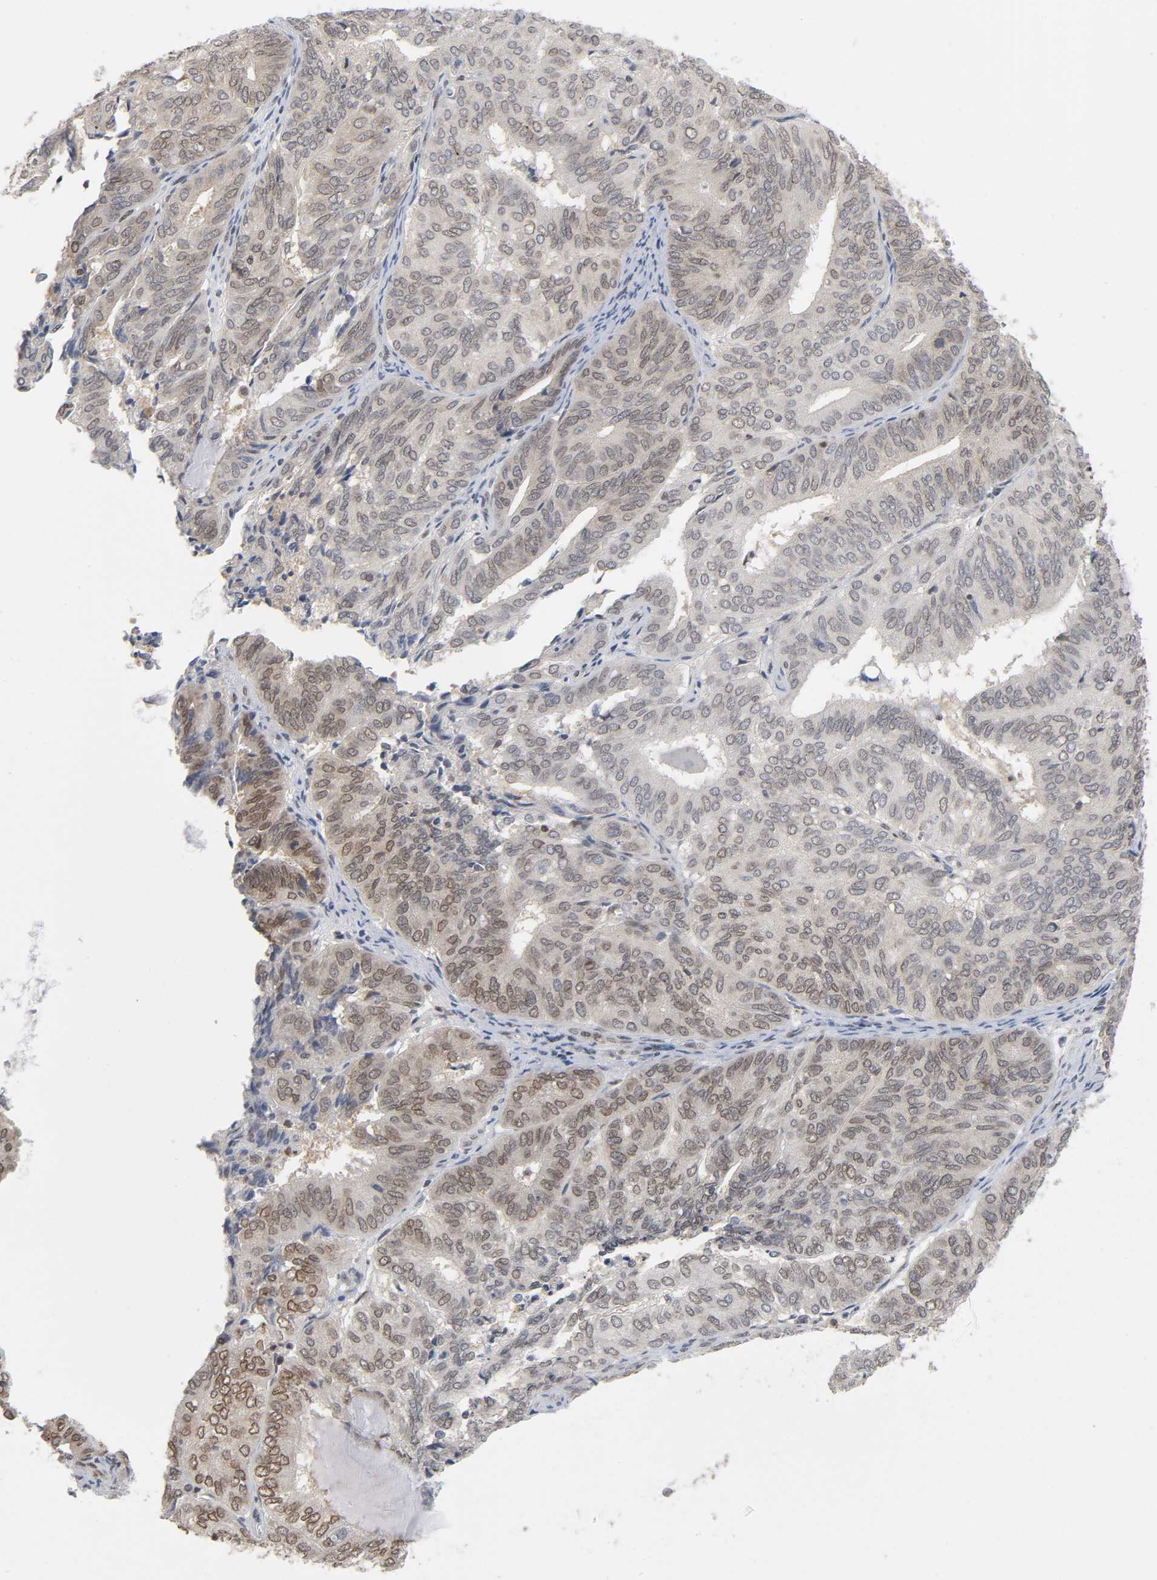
{"staining": {"intensity": "weak", "quantity": "25%-75%", "location": "cytoplasmic/membranous,nuclear"}, "tissue": "endometrial cancer", "cell_type": "Tumor cells", "image_type": "cancer", "snomed": [{"axis": "morphology", "description": "Adenocarcinoma, NOS"}, {"axis": "topography", "description": "Uterus"}], "caption": "Immunohistochemistry (IHC) (DAB) staining of human endometrial adenocarcinoma exhibits weak cytoplasmic/membranous and nuclear protein staining in approximately 25%-75% of tumor cells.", "gene": "SUMO1", "patient": {"sex": "female", "age": 60}}